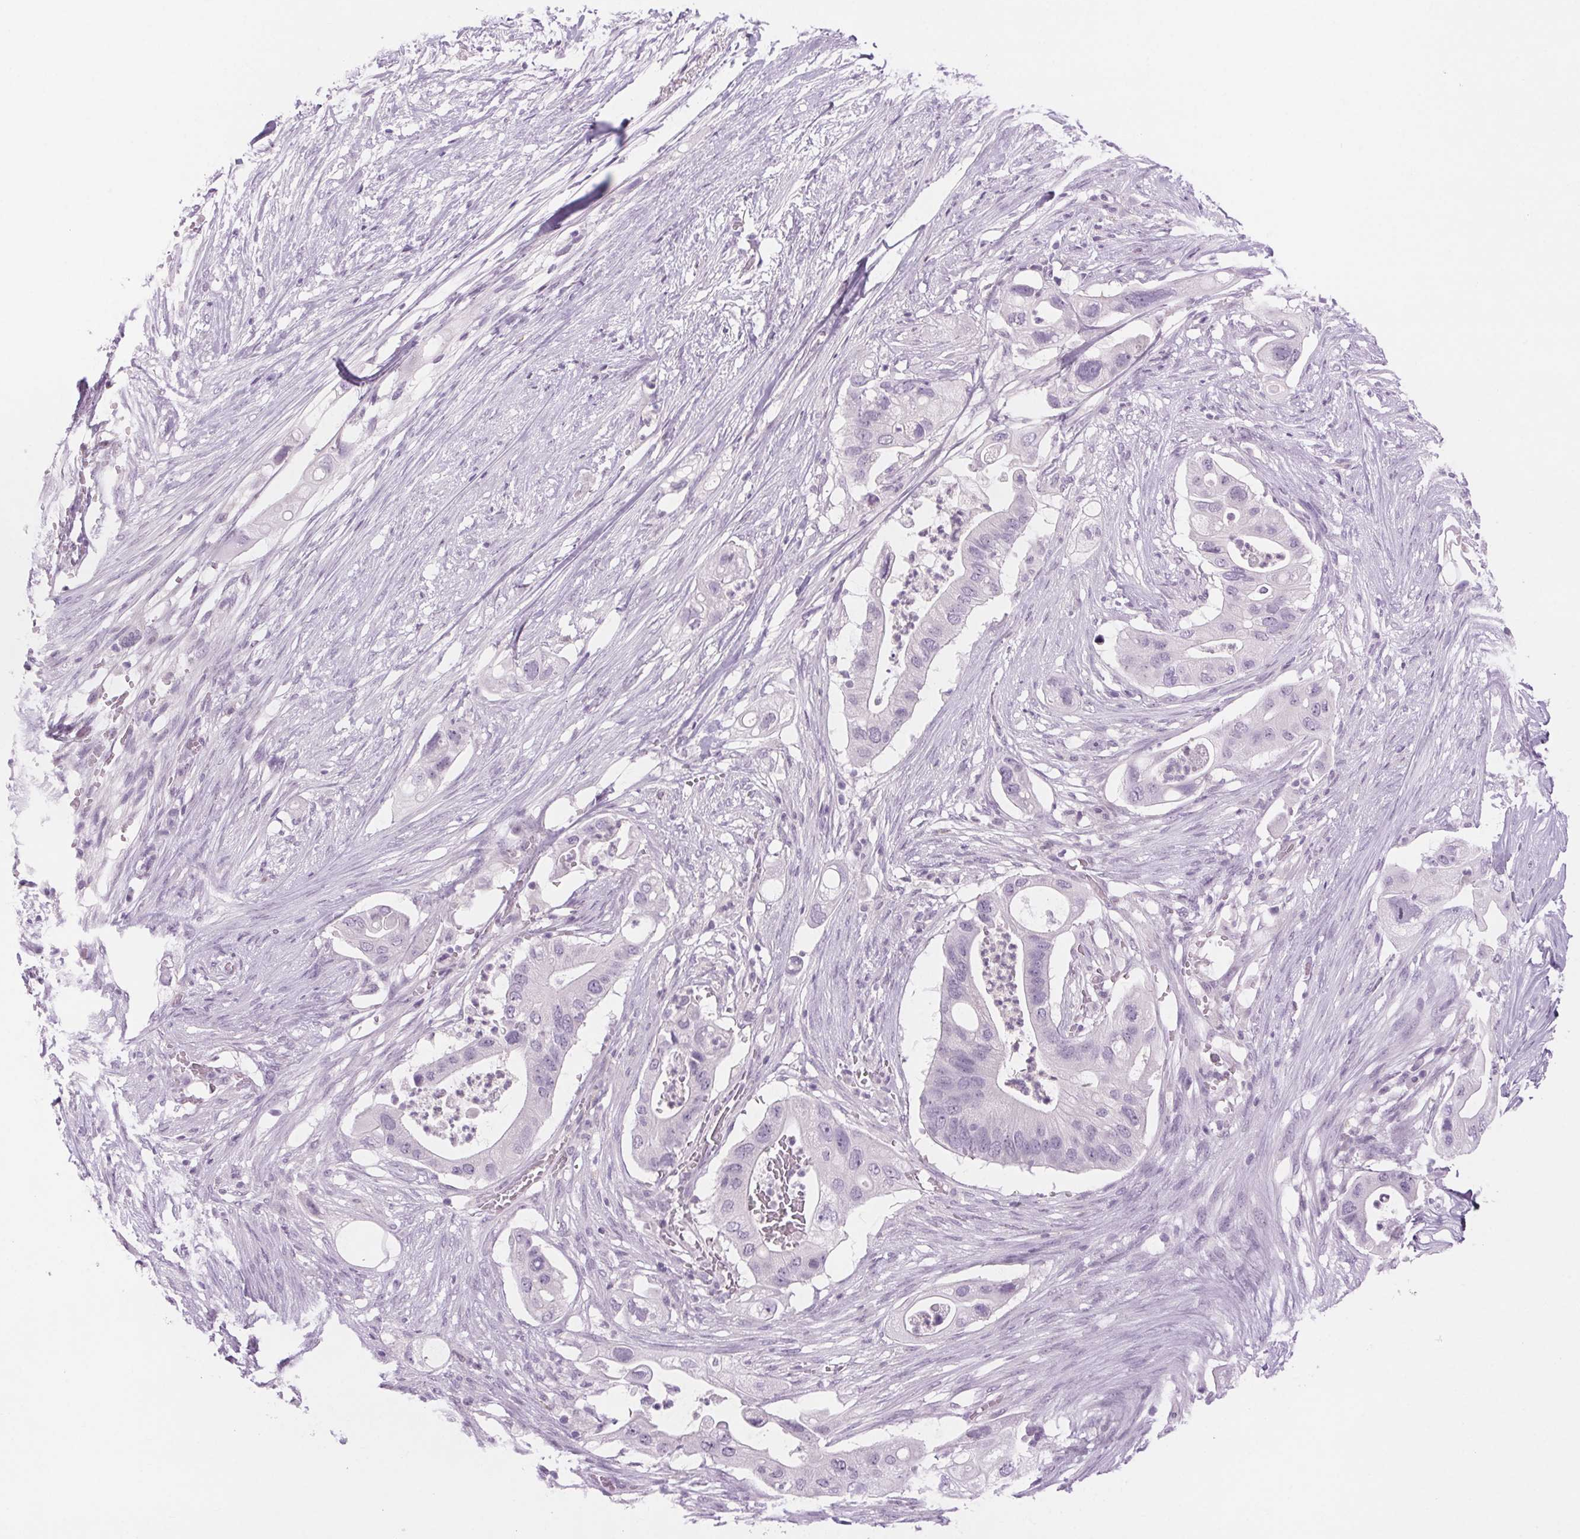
{"staining": {"intensity": "negative", "quantity": "none", "location": "none"}, "tissue": "pancreatic cancer", "cell_type": "Tumor cells", "image_type": "cancer", "snomed": [{"axis": "morphology", "description": "Adenocarcinoma, NOS"}, {"axis": "topography", "description": "Pancreas"}], "caption": "Protein analysis of pancreatic cancer (adenocarcinoma) exhibits no significant staining in tumor cells.", "gene": "SLC6A19", "patient": {"sex": "female", "age": 72}}